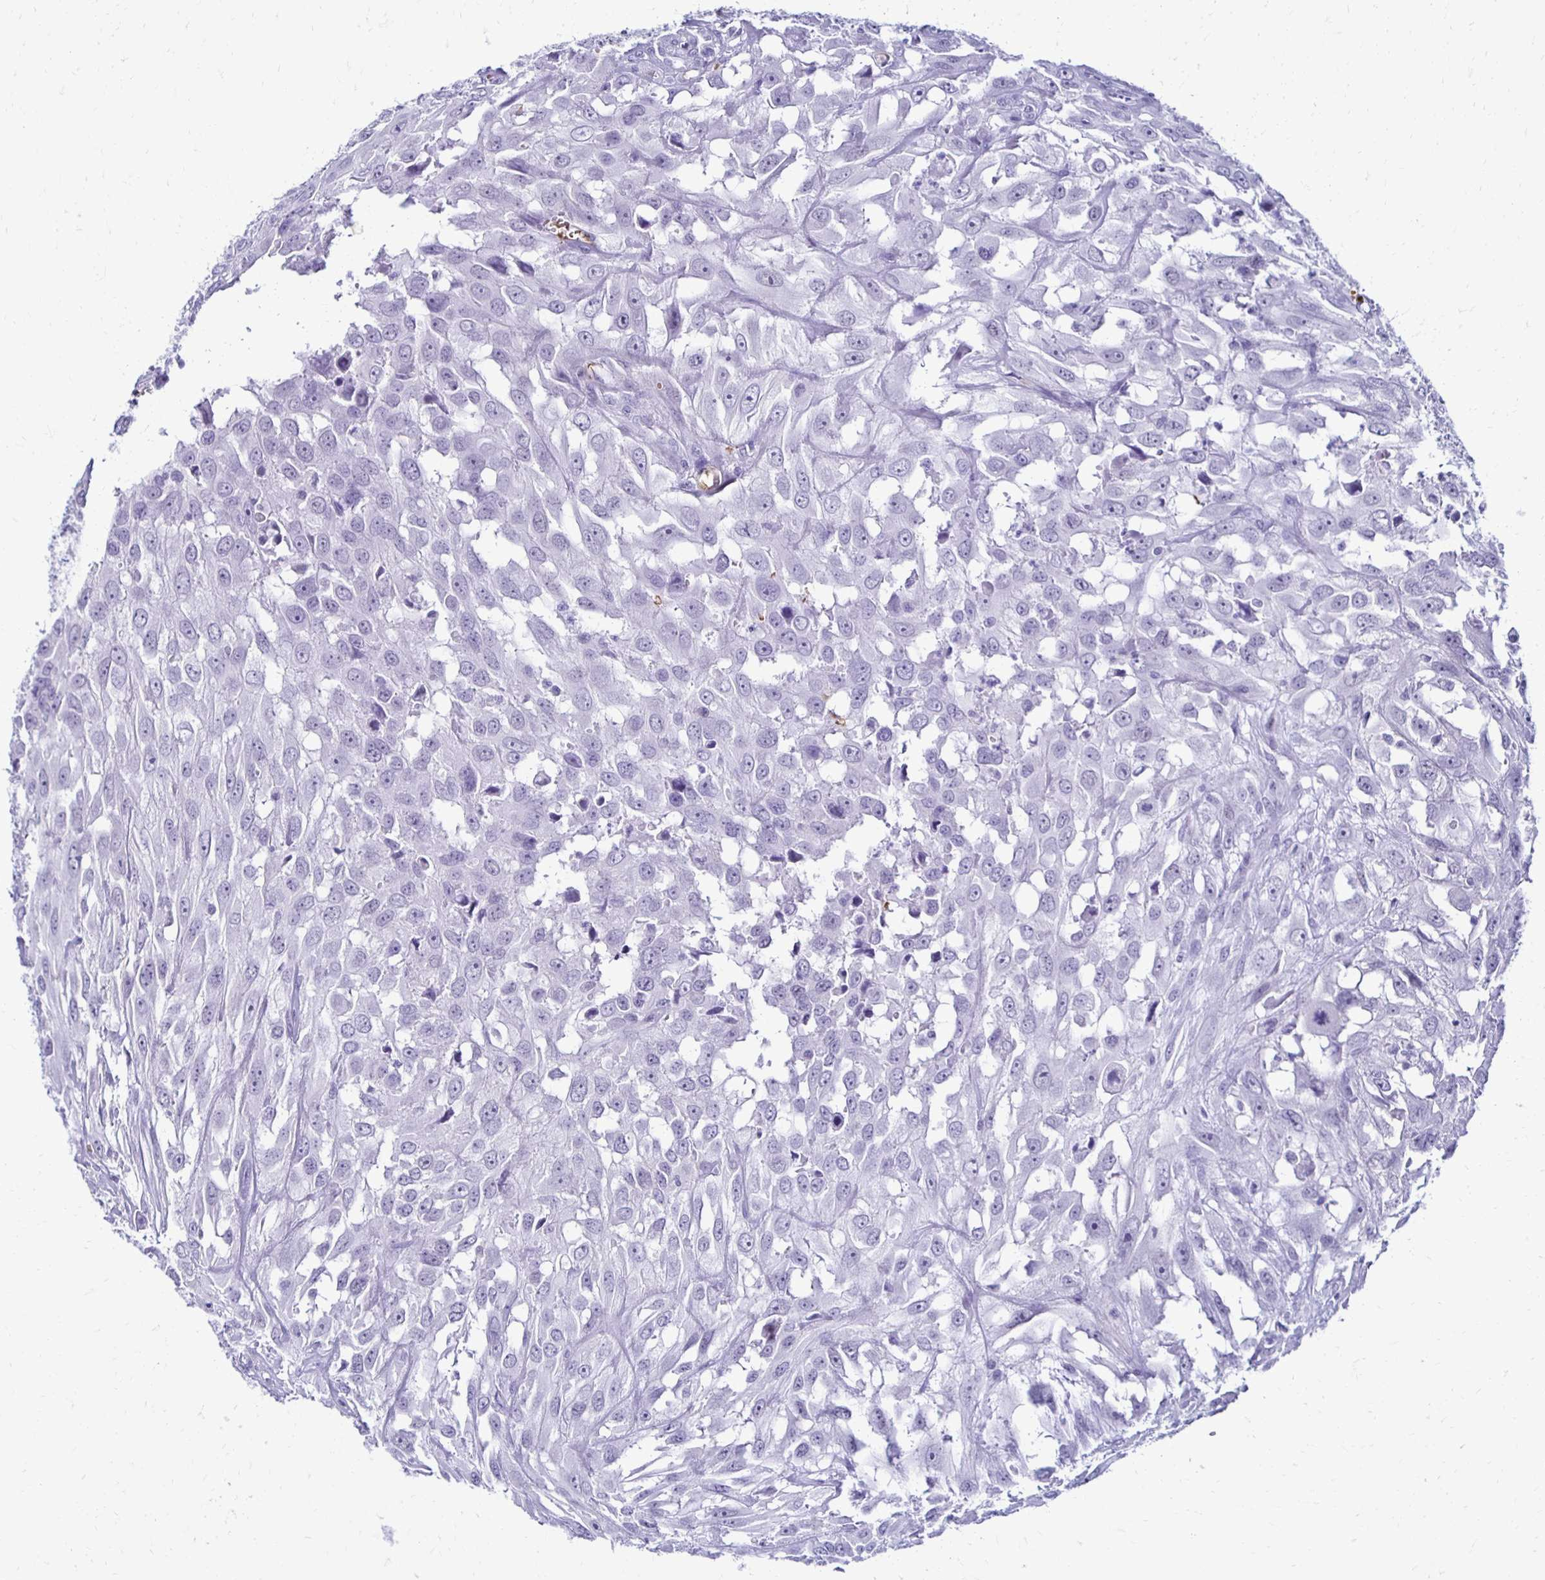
{"staining": {"intensity": "negative", "quantity": "none", "location": "none"}, "tissue": "urothelial cancer", "cell_type": "Tumor cells", "image_type": "cancer", "snomed": [{"axis": "morphology", "description": "Urothelial carcinoma, High grade"}, {"axis": "topography", "description": "Urinary bladder"}], "caption": "A photomicrograph of human urothelial carcinoma (high-grade) is negative for staining in tumor cells.", "gene": "RHBDL3", "patient": {"sex": "male", "age": 67}}